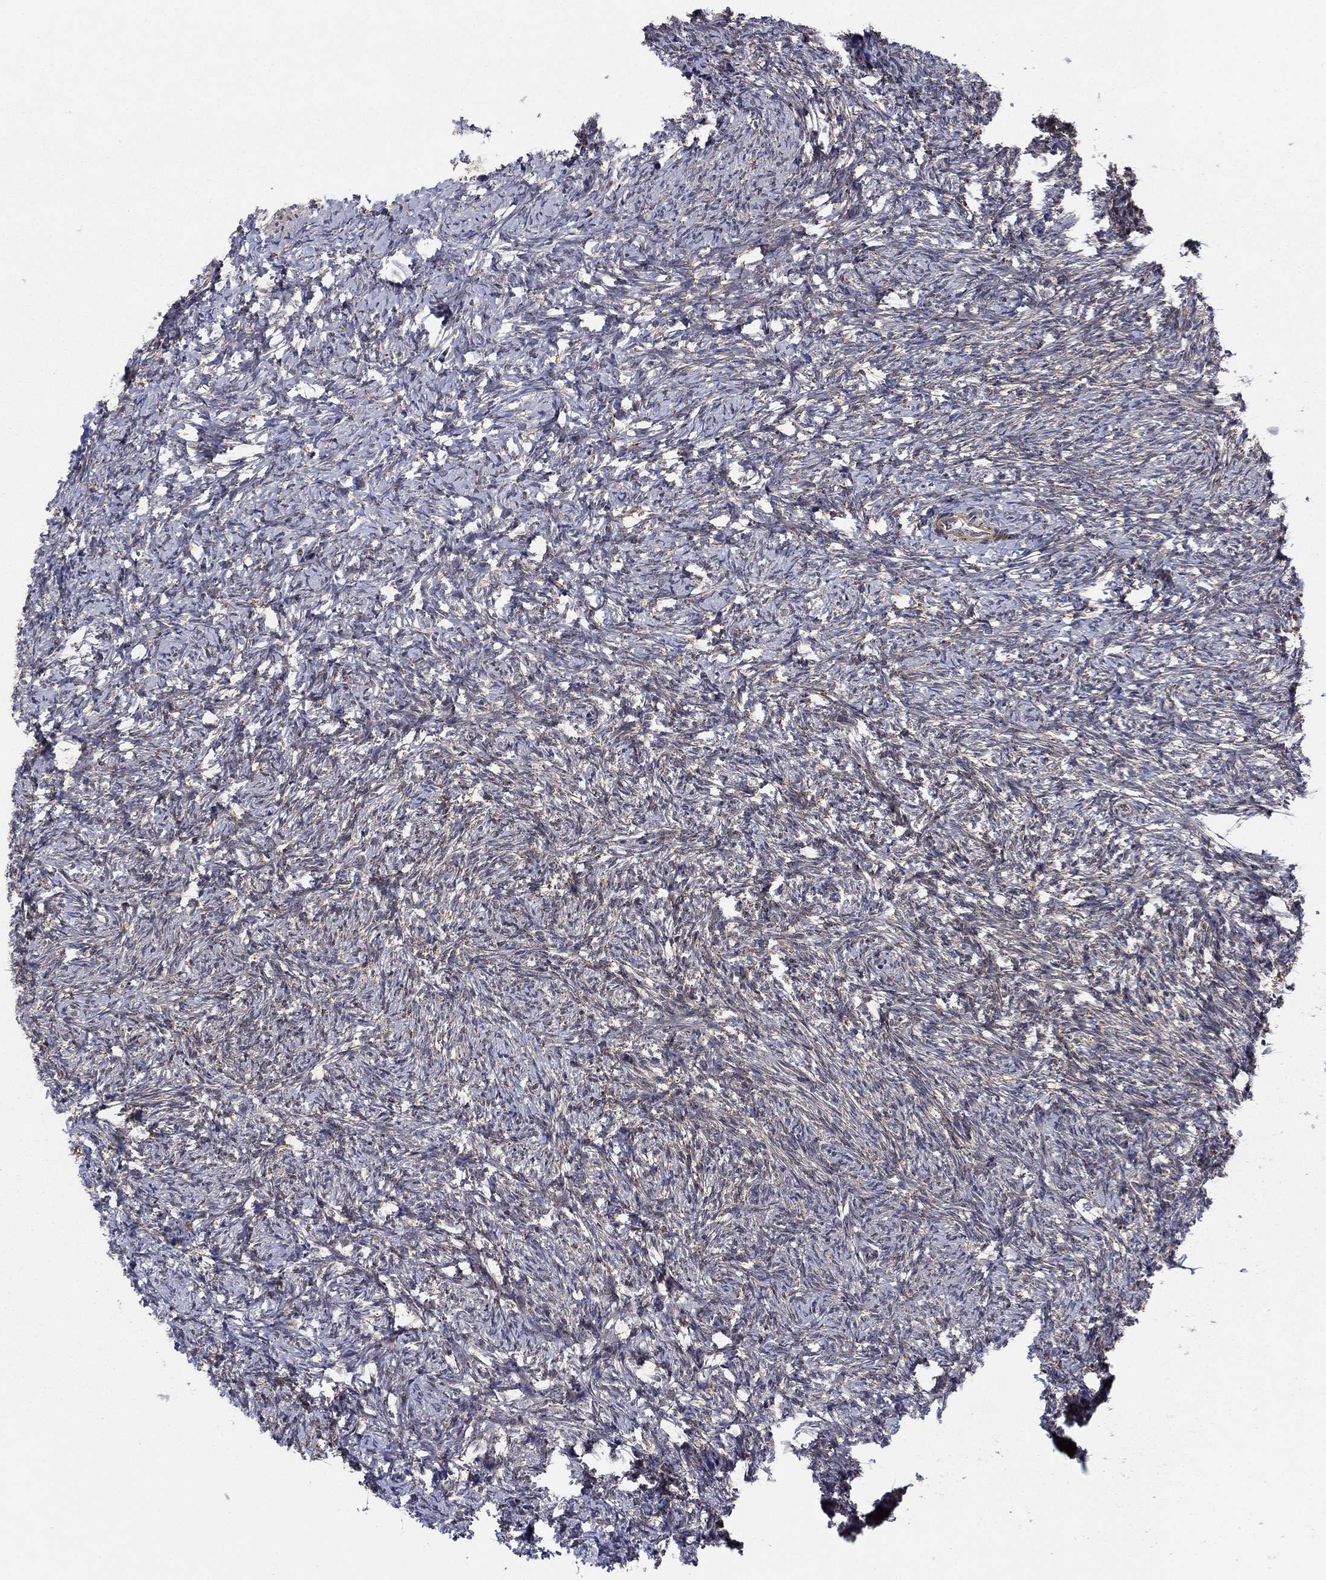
{"staining": {"intensity": "strong", "quantity": ">75%", "location": "cytoplasmic/membranous"}, "tissue": "ovary", "cell_type": "Follicle cells", "image_type": "normal", "snomed": [{"axis": "morphology", "description": "Normal tissue, NOS"}, {"axis": "topography", "description": "Ovary"}], "caption": "Human ovary stained with a protein marker displays strong staining in follicle cells.", "gene": "ZNF395", "patient": {"sex": "female", "age": 39}}